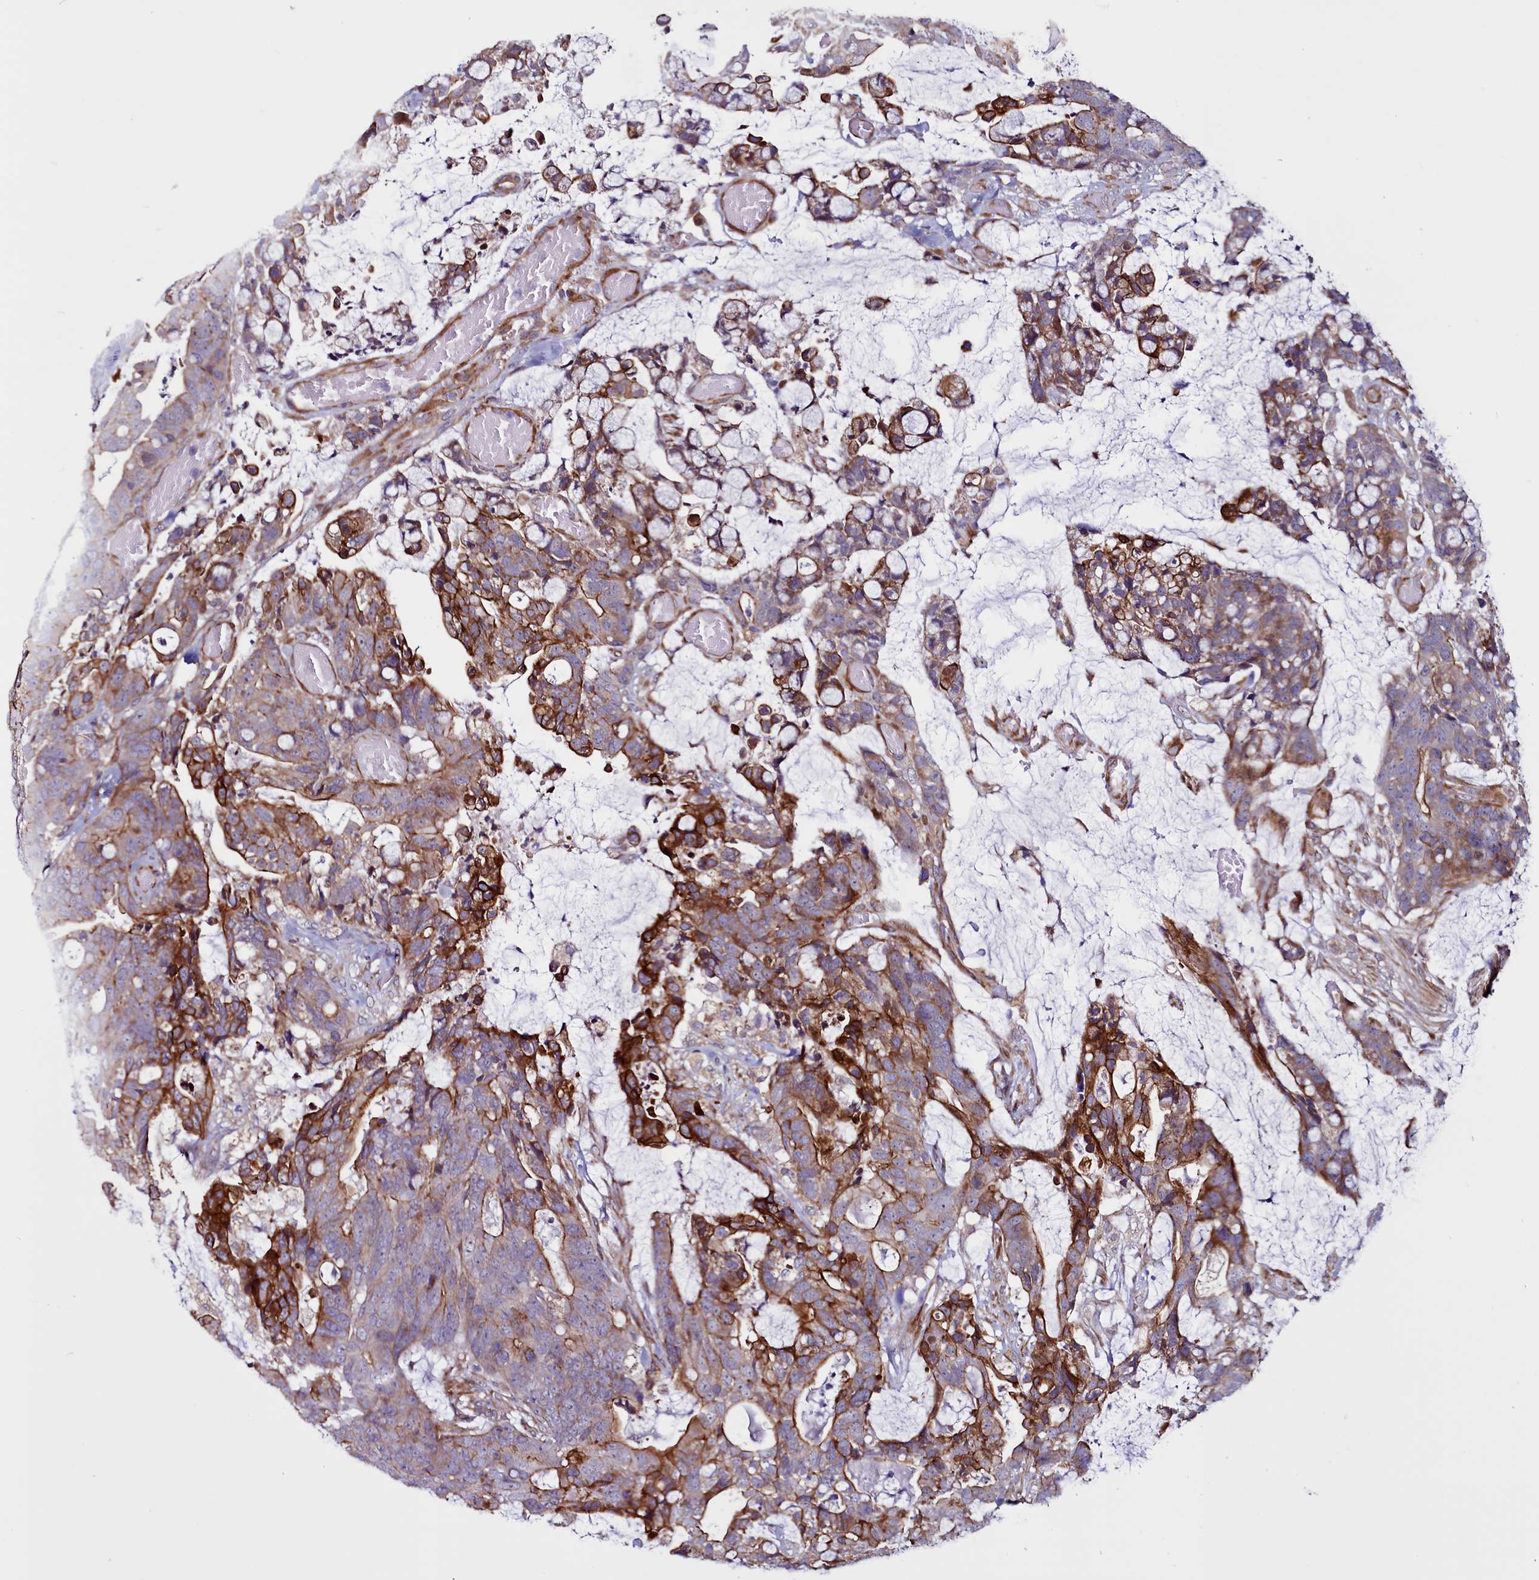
{"staining": {"intensity": "strong", "quantity": "25%-75%", "location": "cytoplasmic/membranous"}, "tissue": "colorectal cancer", "cell_type": "Tumor cells", "image_type": "cancer", "snomed": [{"axis": "morphology", "description": "Adenocarcinoma, NOS"}, {"axis": "topography", "description": "Colon"}], "caption": "IHC micrograph of neoplastic tissue: human colorectal cancer (adenocarcinoma) stained using immunohistochemistry exhibits high levels of strong protein expression localized specifically in the cytoplasmic/membranous of tumor cells, appearing as a cytoplasmic/membranous brown color.", "gene": "MCRIP1", "patient": {"sex": "female", "age": 82}}